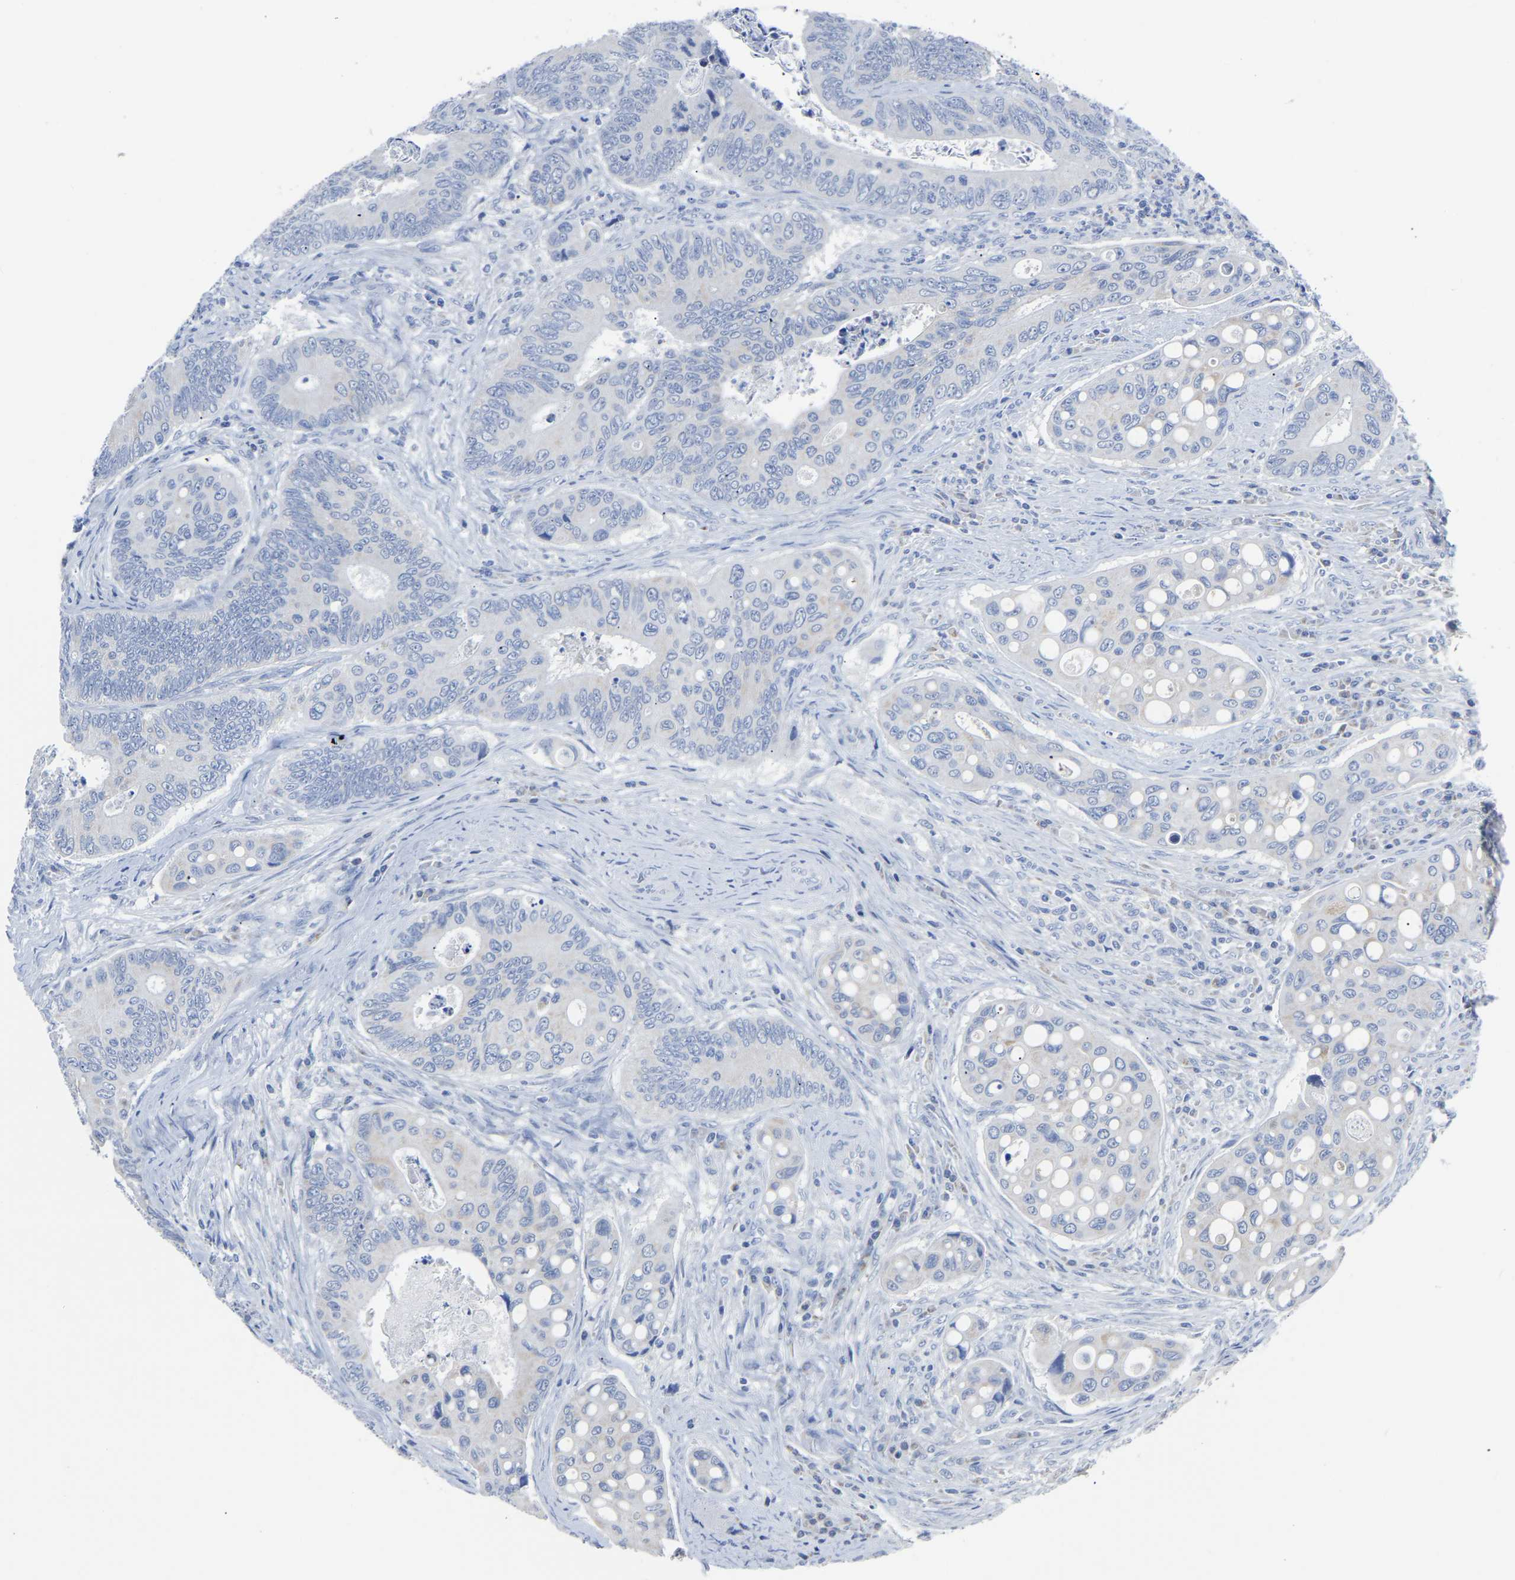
{"staining": {"intensity": "negative", "quantity": "none", "location": "none"}, "tissue": "colorectal cancer", "cell_type": "Tumor cells", "image_type": "cancer", "snomed": [{"axis": "morphology", "description": "Inflammation, NOS"}, {"axis": "morphology", "description": "Adenocarcinoma, NOS"}, {"axis": "topography", "description": "Colon"}], "caption": "An immunohistochemistry image of colorectal cancer (adenocarcinoma) is shown. There is no staining in tumor cells of colorectal cancer (adenocarcinoma). (Immunohistochemistry (ihc), brightfield microscopy, high magnification).", "gene": "ETFA", "patient": {"sex": "male", "age": 72}}